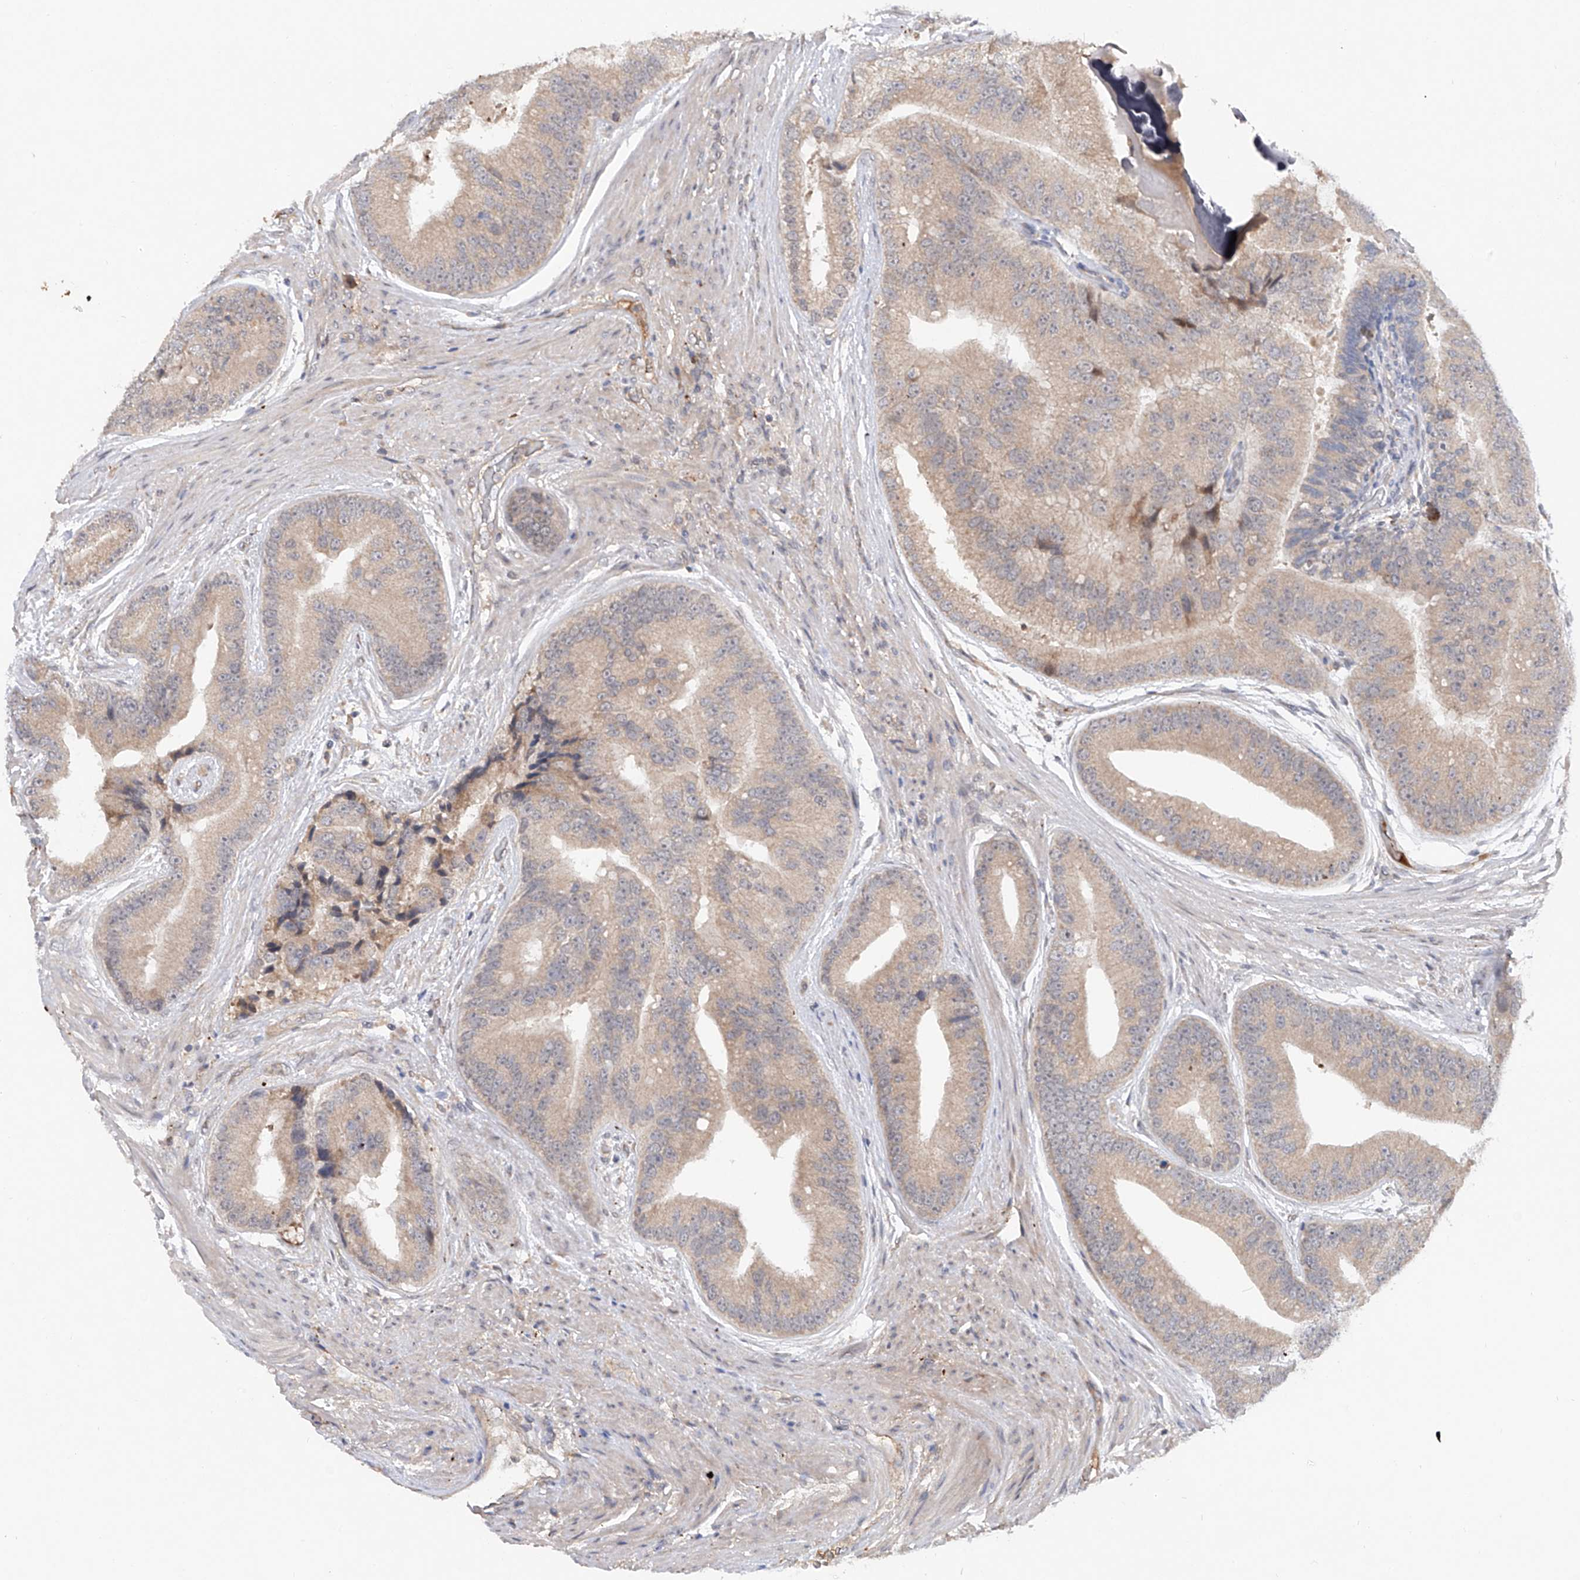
{"staining": {"intensity": "weak", "quantity": "25%-75%", "location": "cytoplasmic/membranous"}, "tissue": "prostate cancer", "cell_type": "Tumor cells", "image_type": "cancer", "snomed": [{"axis": "morphology", "description": "Adenocarcinoma, High grade"}, {"axis": "topography", "description": "Prostate"}], "caption": "A histopathology image of human prostate cancer stained for a protein exhibits weak cytoplasmic/membranous brown staining in tumor cells. (DAB = brown stain, brightfield microscopy at high magnification).", "gene": "FAM135A", "patient": {"sex": "male", "age": 70}}